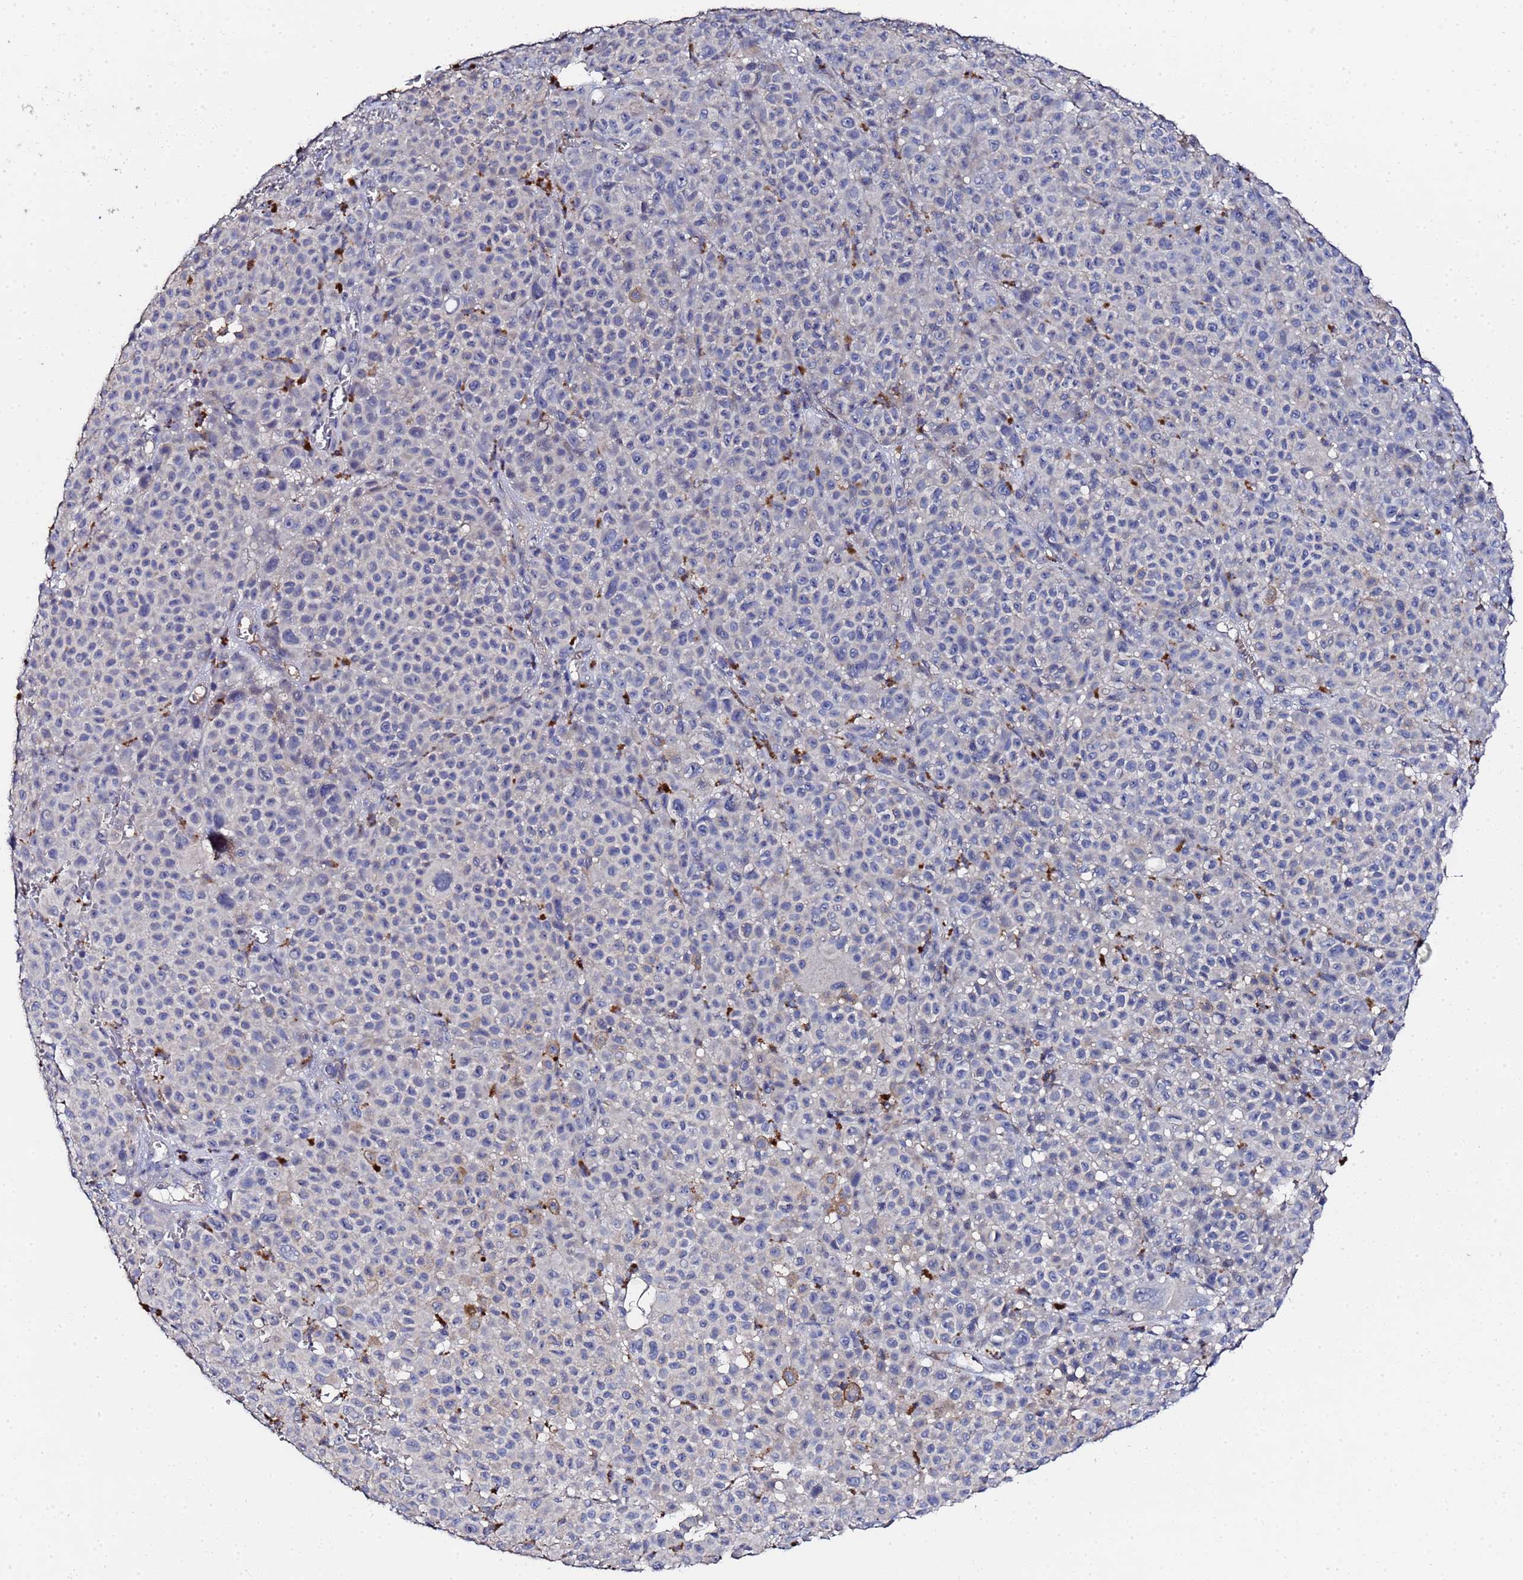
{"staining": {"intensity": "negative", "quantity": "none", "location": "none"}, "tissue": "melanoma", "cell_type": "Tumor cells", "image_type": "cancer", "snomed": [{"axis": "morphology", "description": "Malignant melanoma, NOS"}, {"axis": "topography", "description": "Skin"}], "caption": "Immunohistochemistry of malignant melanoma displays no expression in tumor cells. (DAB (3,3'-diaminobenzidine) IHC visualized using brightfield microscopy, high magnification).", "gene": "TCP10L", "patient": {"sex": "female", "age": 94}}